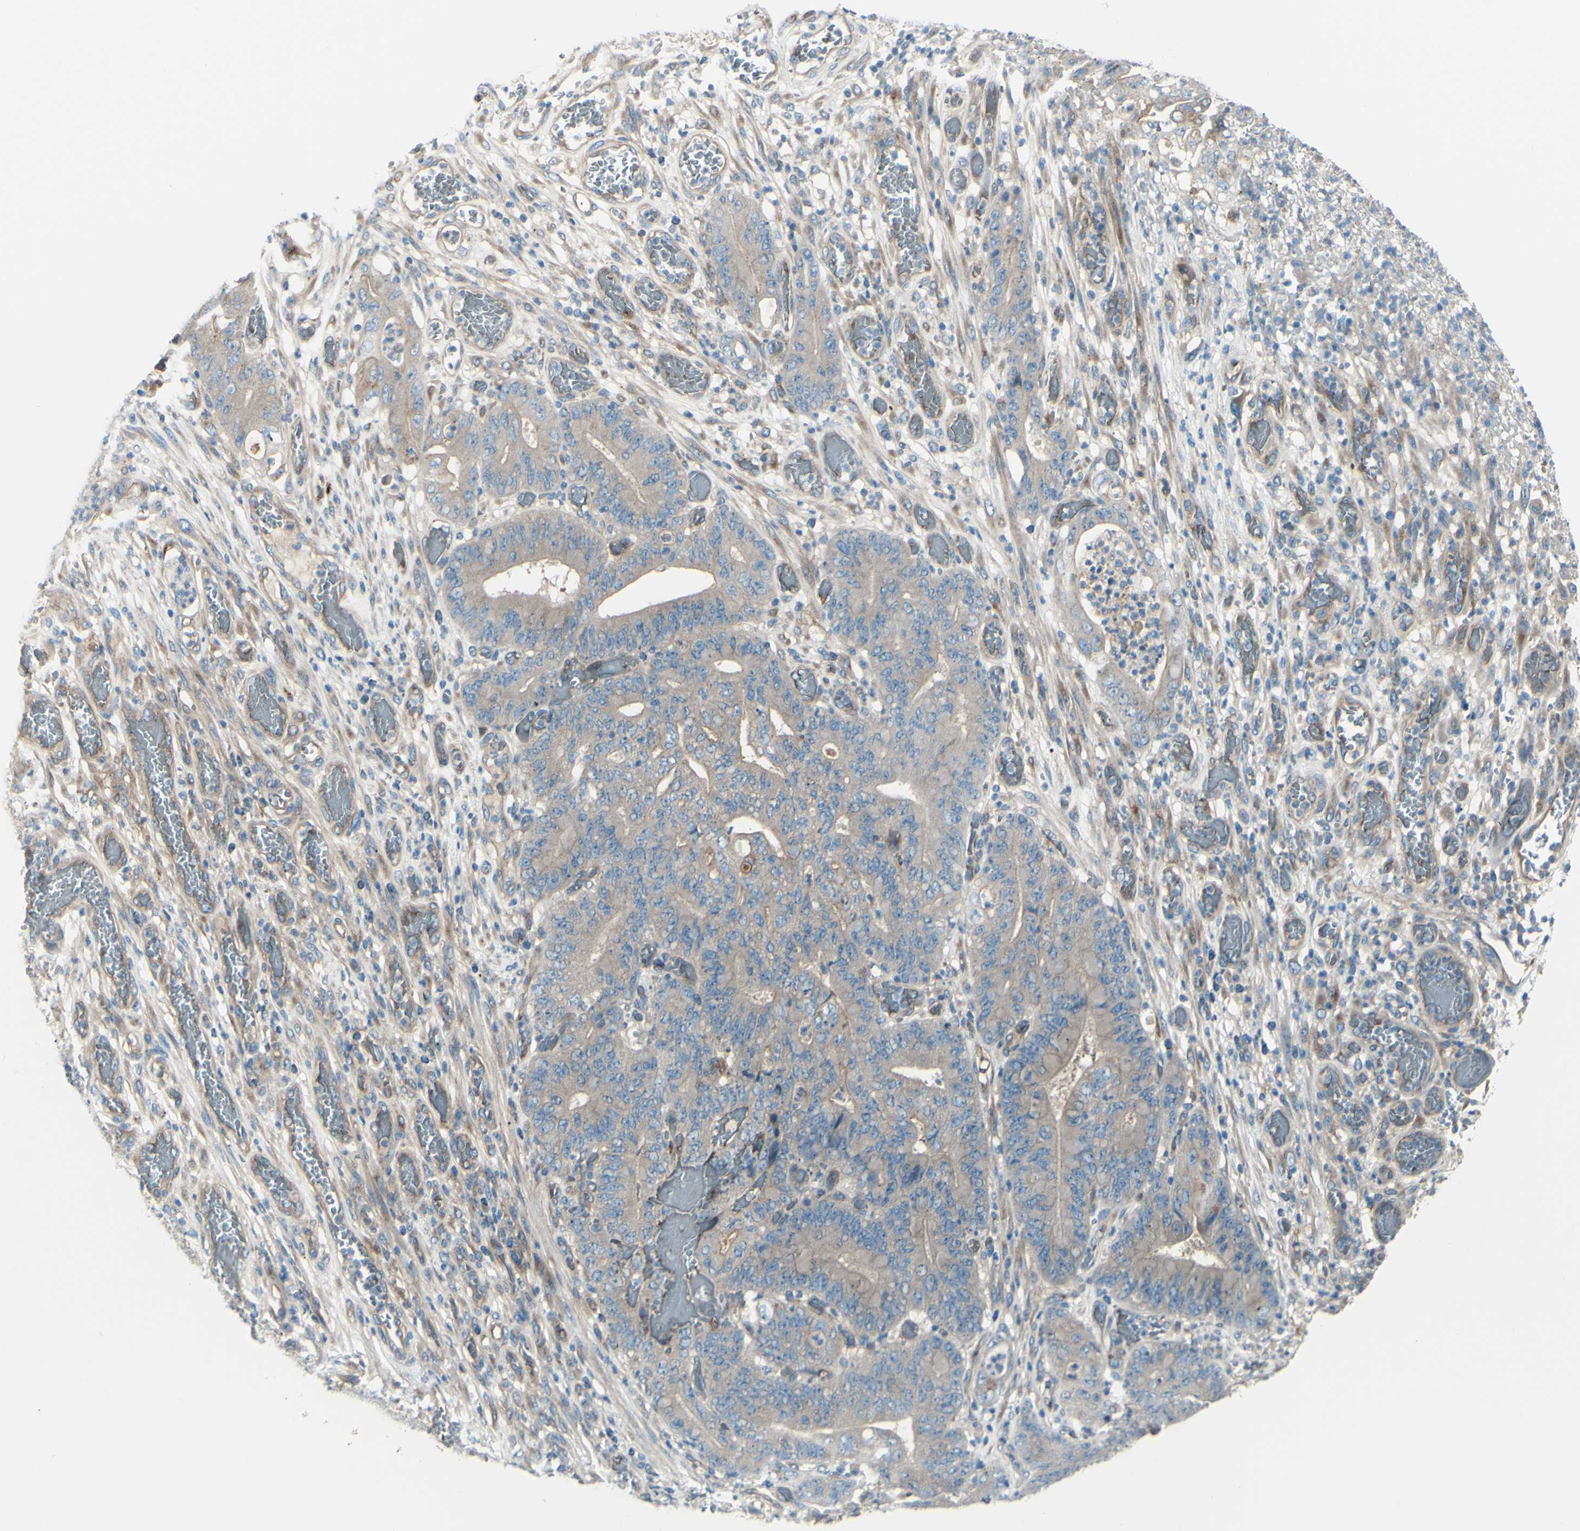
{"staining": {"intensity": "weak", "quantity": ">75%", "location": "cytoplasmic/membranous"}, "tissue": "stomach cancer", "cell_type": "Tumor cells", "image_type": "cancer", "snomed": [{"axis": "morphology", "description": "Adenocarcinoma, NOS"}, {"axis": "topography", "description": "Stomach"}], "caption": "Immunohistochemical staining of human adenocarcinoma (stomach) exhibits low levels of weak cytoplasmic/membranous positivity in about >75% of tumor cells.", "gene": "PCDHGA2", "patient": {"sex": "female", "age": 73}}